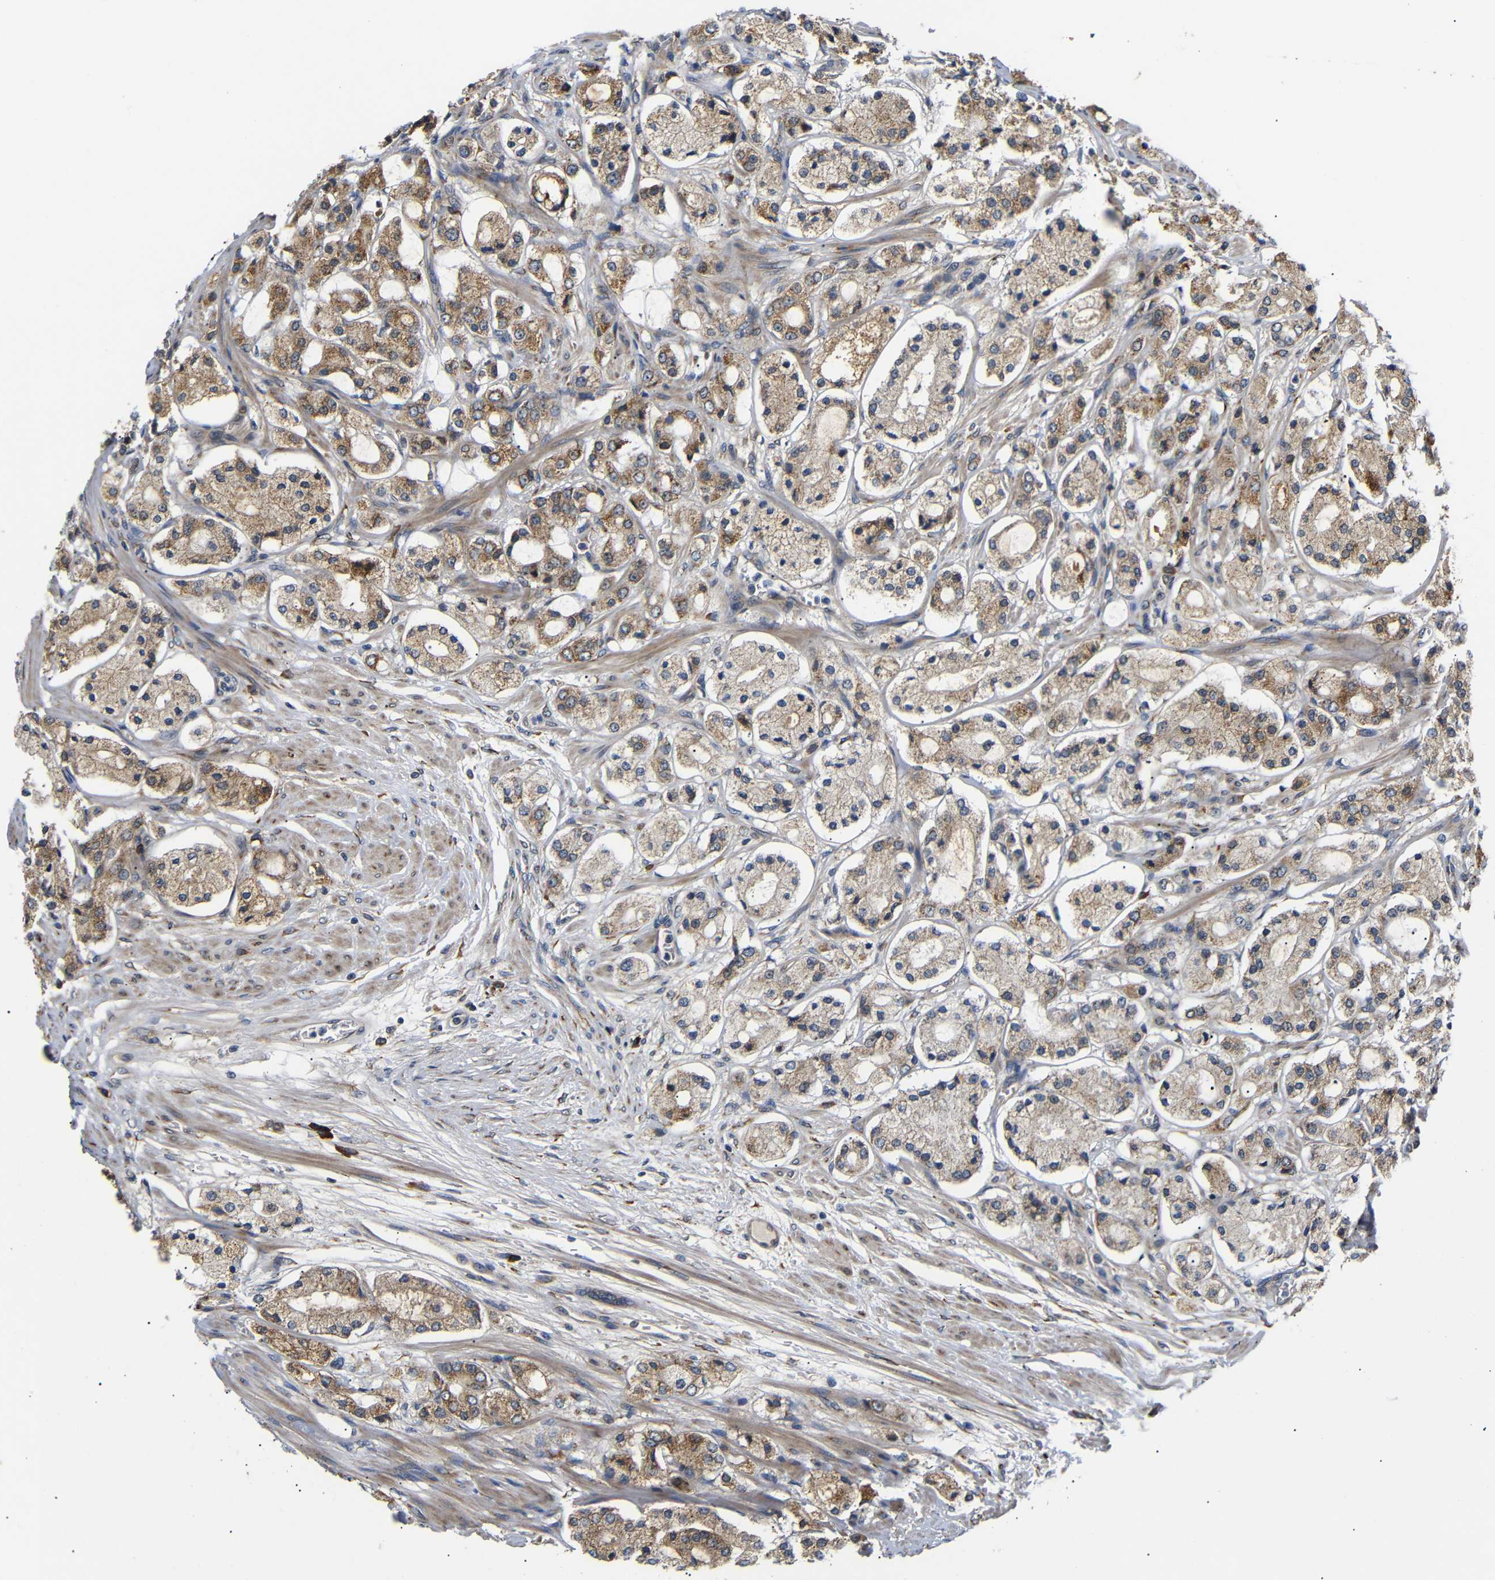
{"staining": {"intensity": "moderate", "quantity": ">75%", "location": "cytoplasmic/membranous"}, "tissue": "prostate cancer", "cell_type": "Tumor cells", "image_type": "cancer", "snomed": [{"axis": "morphology", "description": "Adenocarcinoma, High grade"}, {"axis": "topography", "description": "Prostate"}], "caption": "Brown immunohistochemical staining in prostate cancer (adenocarcinoma (high-grade)) exhibits moderate cytoplasmic/membranous staining in about >75% of tumor cells.", "gene": "KANK4", "patient": {"sex": "male", "age": 65}}